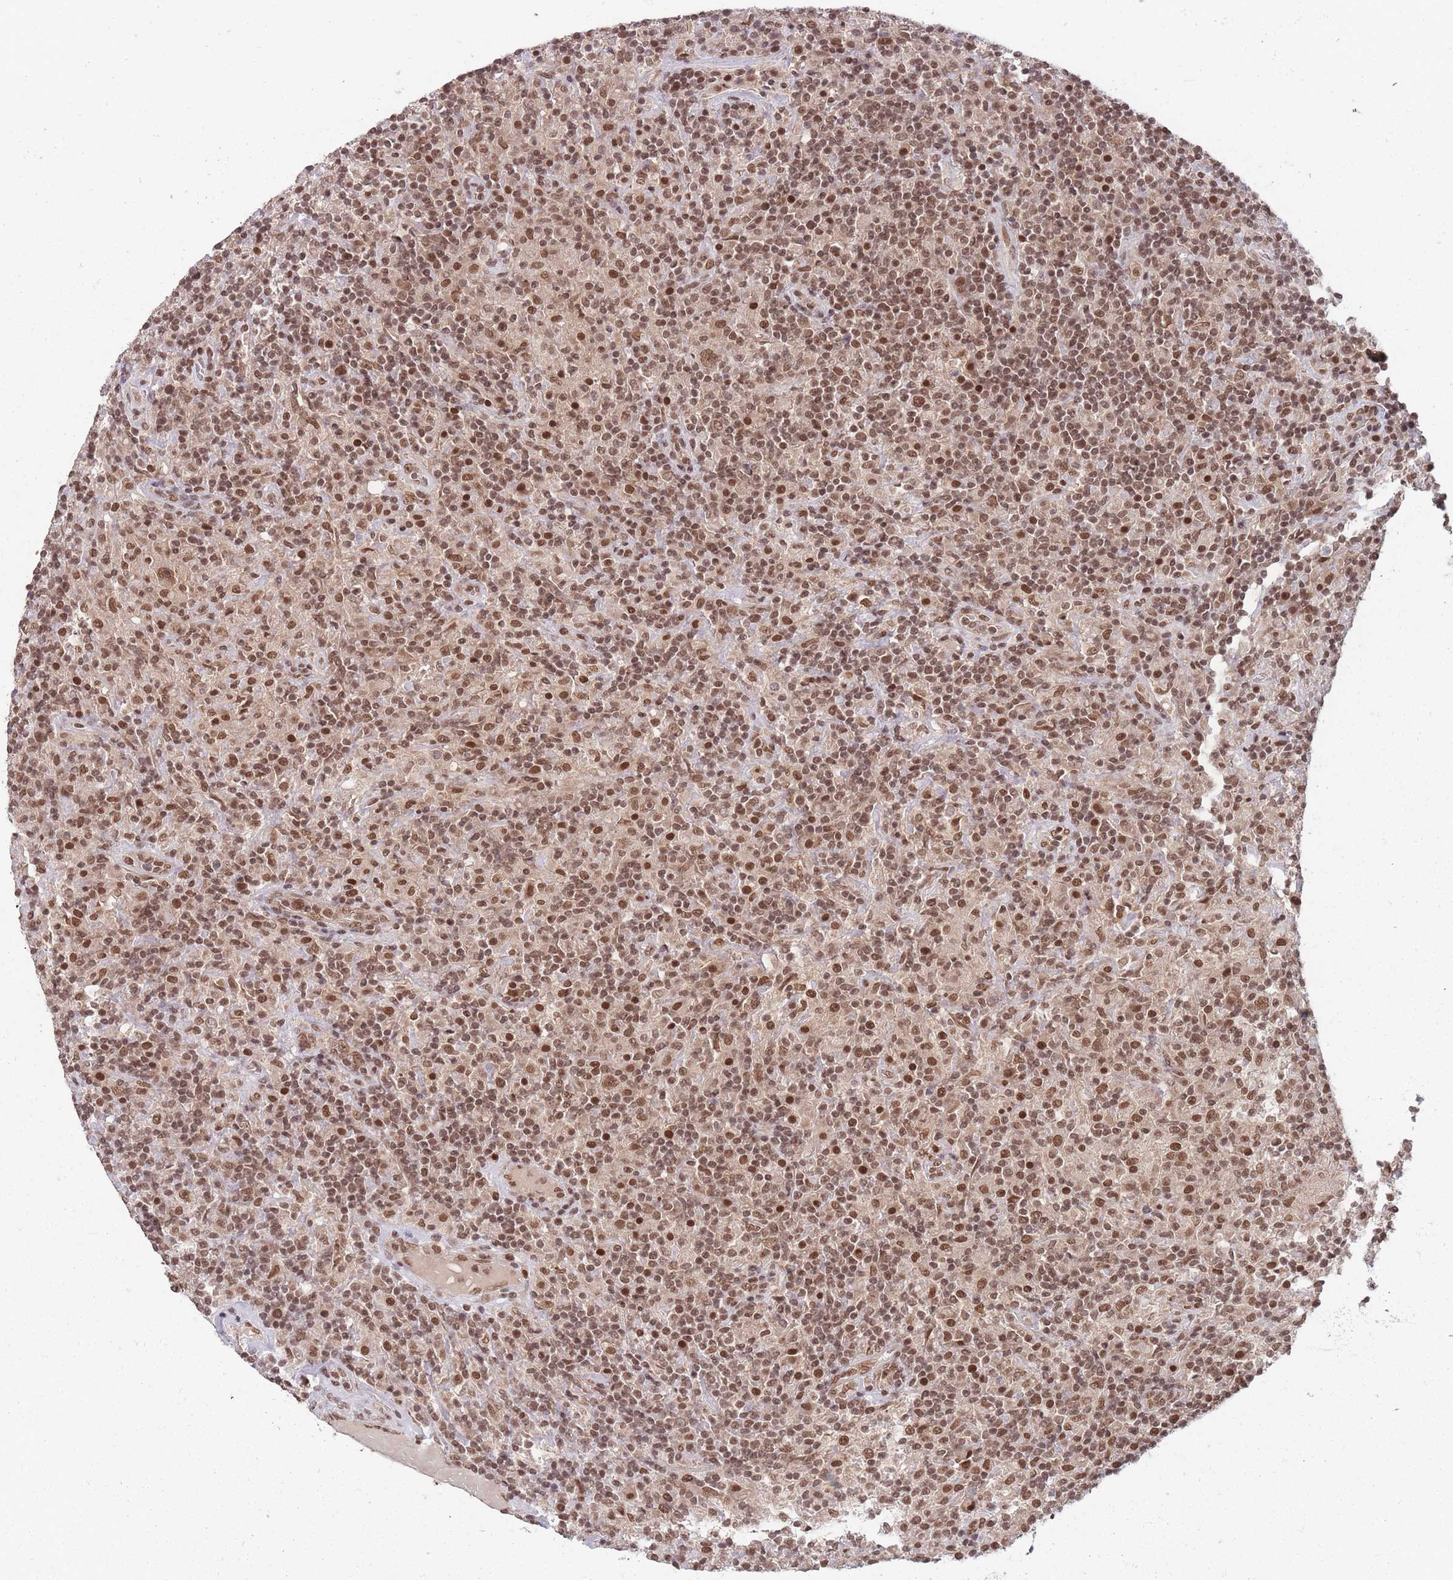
{"staining": {"intensity": "moderate", "quantity": ">75%", "location": "nuclear"}, "tissue": "lymphoma", "cell_type": "Tumor cells", "image_type": "cancer", "snomed": [{"axis": "morphology", "description": "Hodgkin's disease, NOS"}, {"axis": "topography", "description": "Lymph node"}], "caption": "The photomicrograph shows a brown stain indicating the presence of a protein in the nuclear of tumor cells in lymphoma.", "gene": "TMED3", "patient": {"sex": "male", "age": 70}}